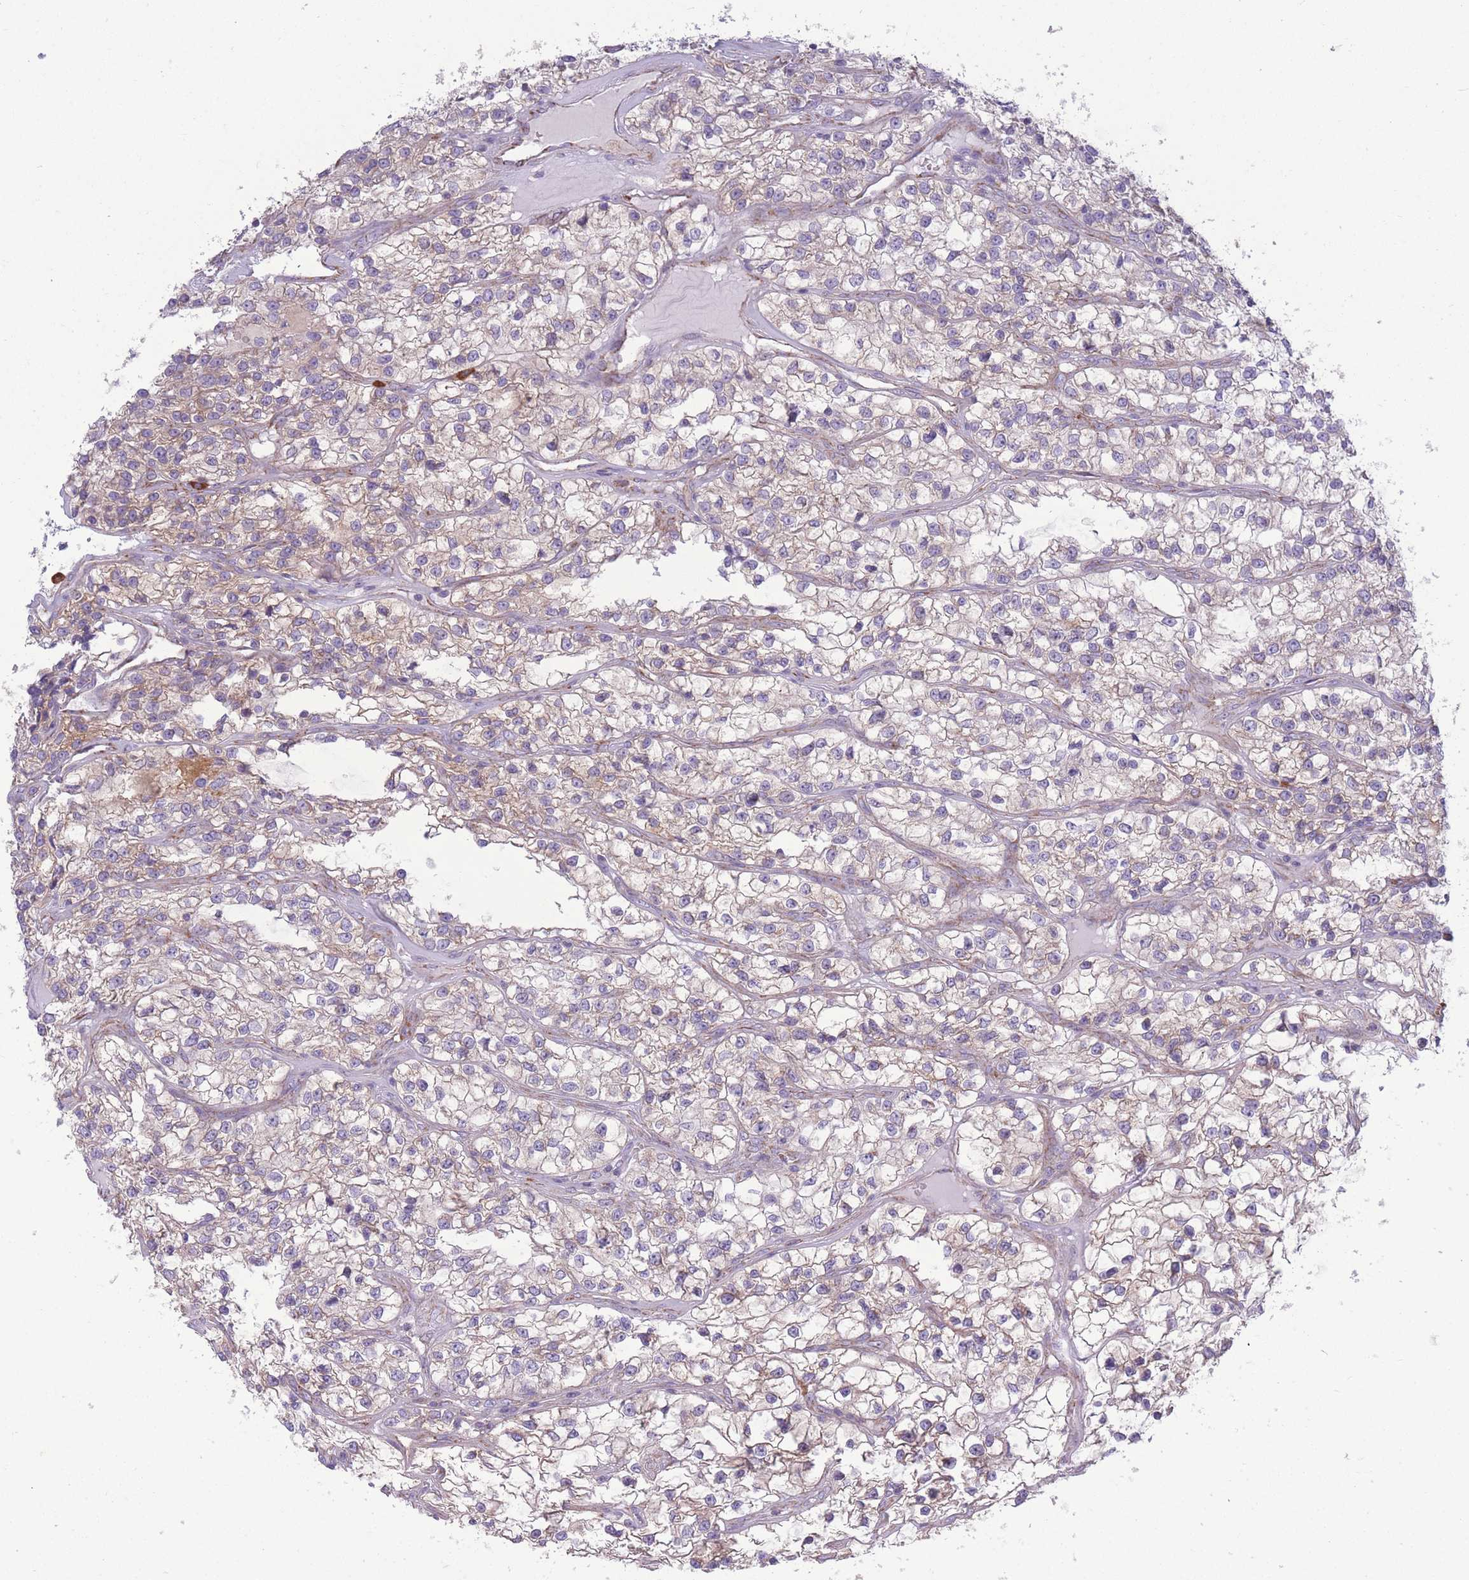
{"staining": {"intensity": "weak", "quantity": "25%-75%", "location": "cytoplasmic/membranous"}, "tissue": "renal cancer", "cell_type": "Tumor cells", "image_type": "cancer", "snomed": [{"axis": "morphology", "description": "Adenocarcinoma, NOS"}, {"axis": "topography", "description": "Kidney"}], "caption": "Weak cytoplasmic/membranous positivity for a protein is identified in approximately 25%-75% of tumor cells of renal adenocarcinoma using IHC.", "gene": "PDHA1", "patient": {"sex": "female", "age": 57}}